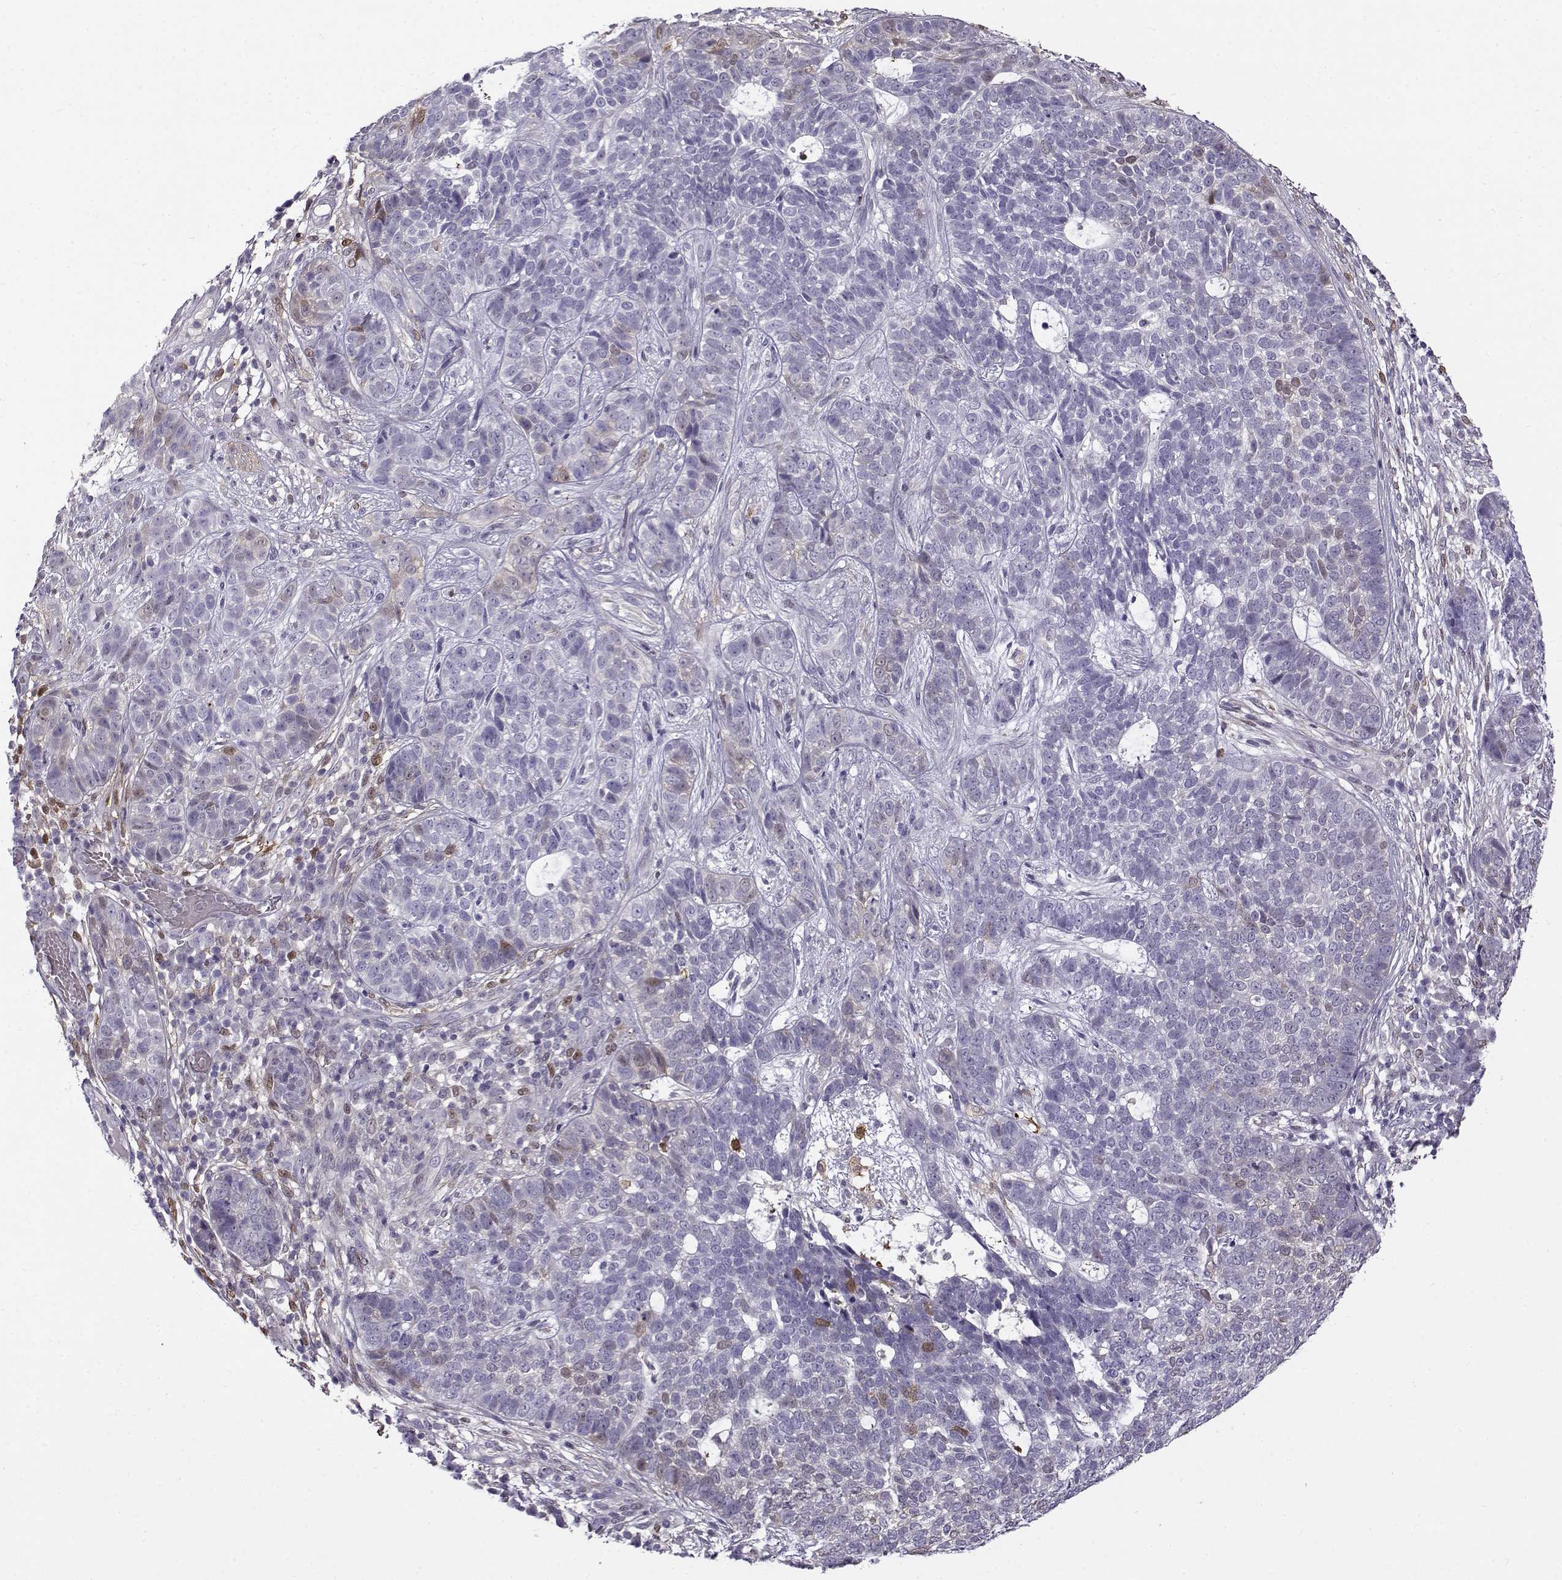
{"staining": {"intensity": "negative", "quantity": "none", "location": "none"}, "tissue": "skin cancer", "cell_type": "Tumor cells", "image_type": "cancer", "snomed": [{"axis": "morphology", "description": "Basal cell carcinoma"}, {"axis": "topography", "description": "Skin"}], "caption": "Immunohistochemical staining of human skin basal cell carcinoma exhibits no significant positivity in tumor cells.", "gene": "UCP3", "patient": {"sex": "female", "age": 69}}